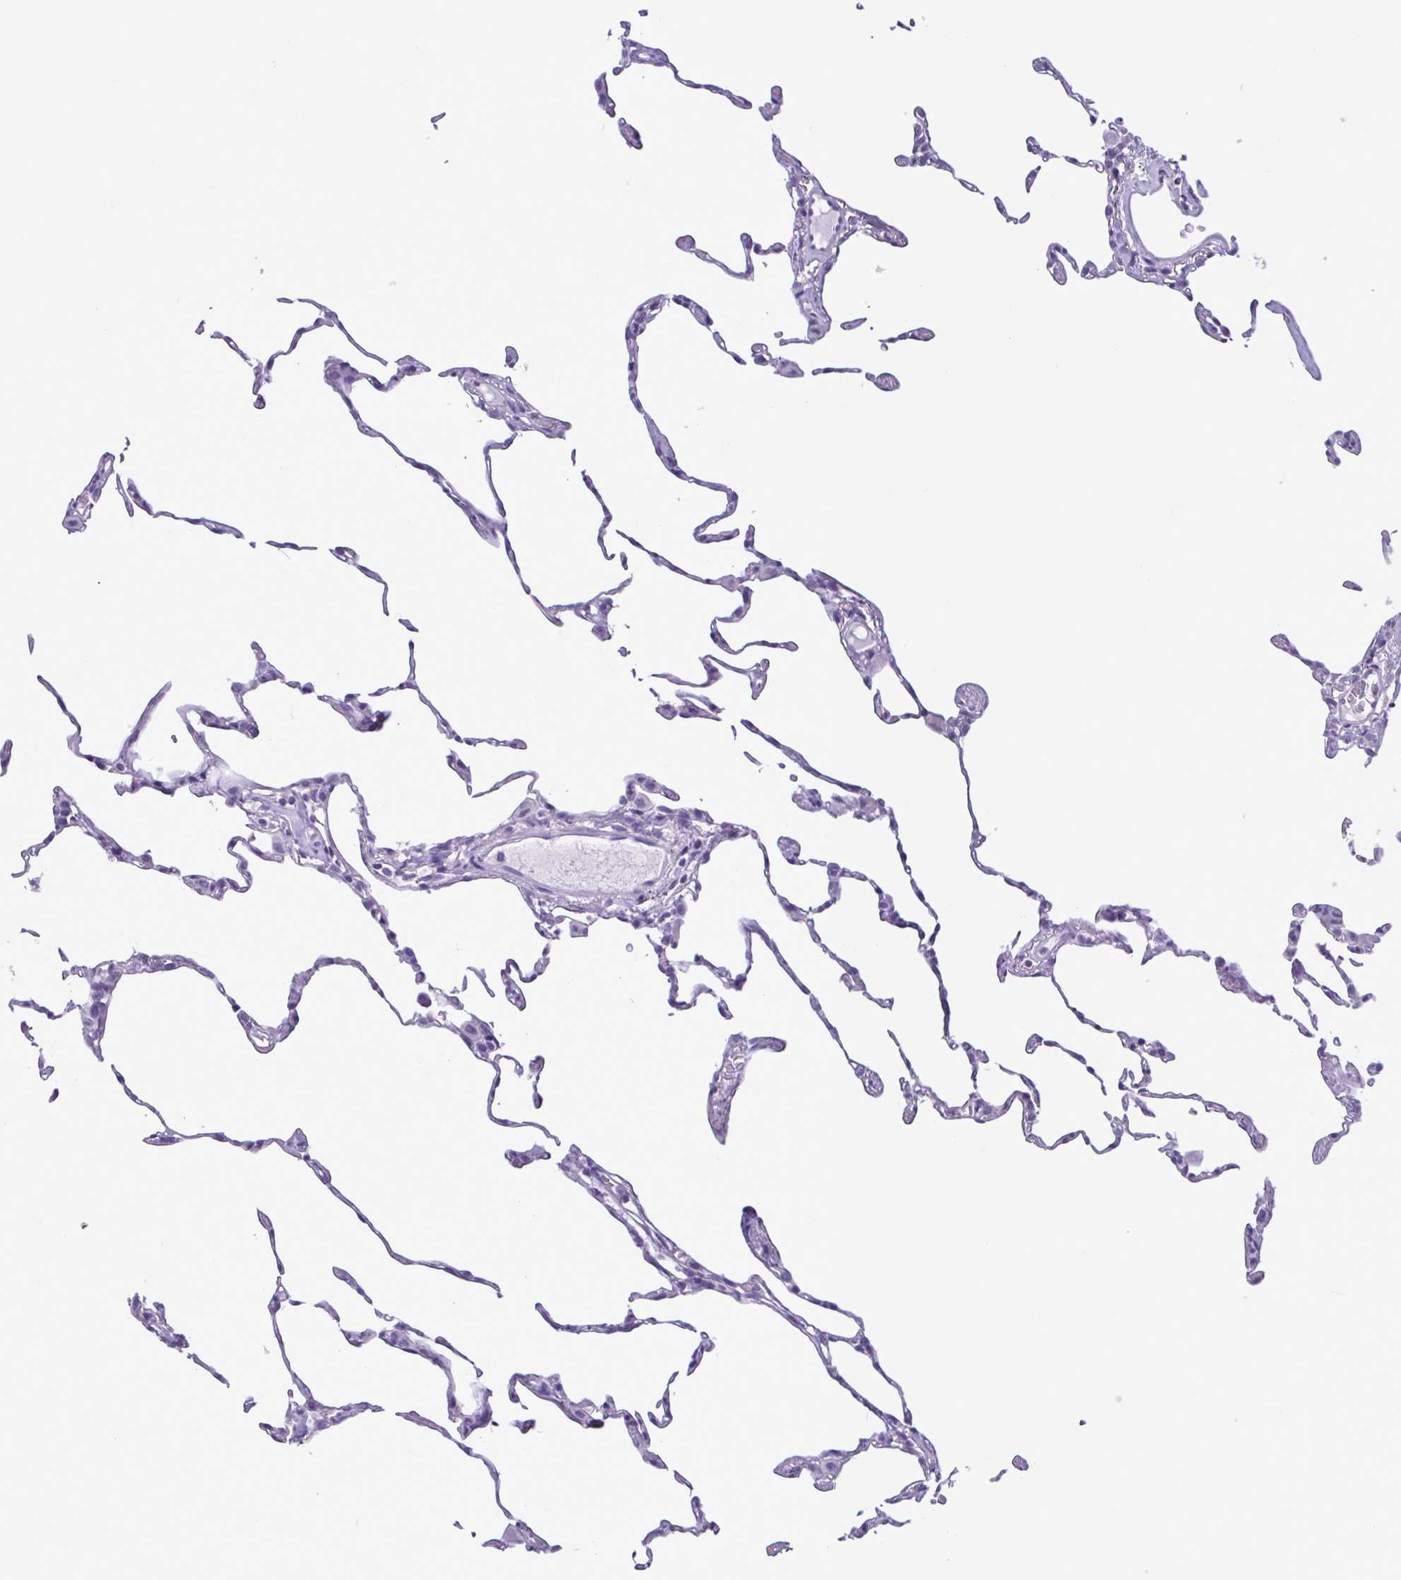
{"staining": {"intensity": "negative", "quantity": "none", "location": "none"}, "tissue": "lung", "cell_type": "Alveolar cells", "image_type": "normal", "snomed": [{"axis": "morphology", "description": "Normal tissue, NOS"}, {"axis": "topography", "description": "Lung"}], "caption": "This image is of benign lung stained with IHC to label a protein in brown with the nuclei are counter-stained blue. There is no positivity in alveolar cells.", "gene": "CBY2", "patient": {"sex": "female", "age": 57}}